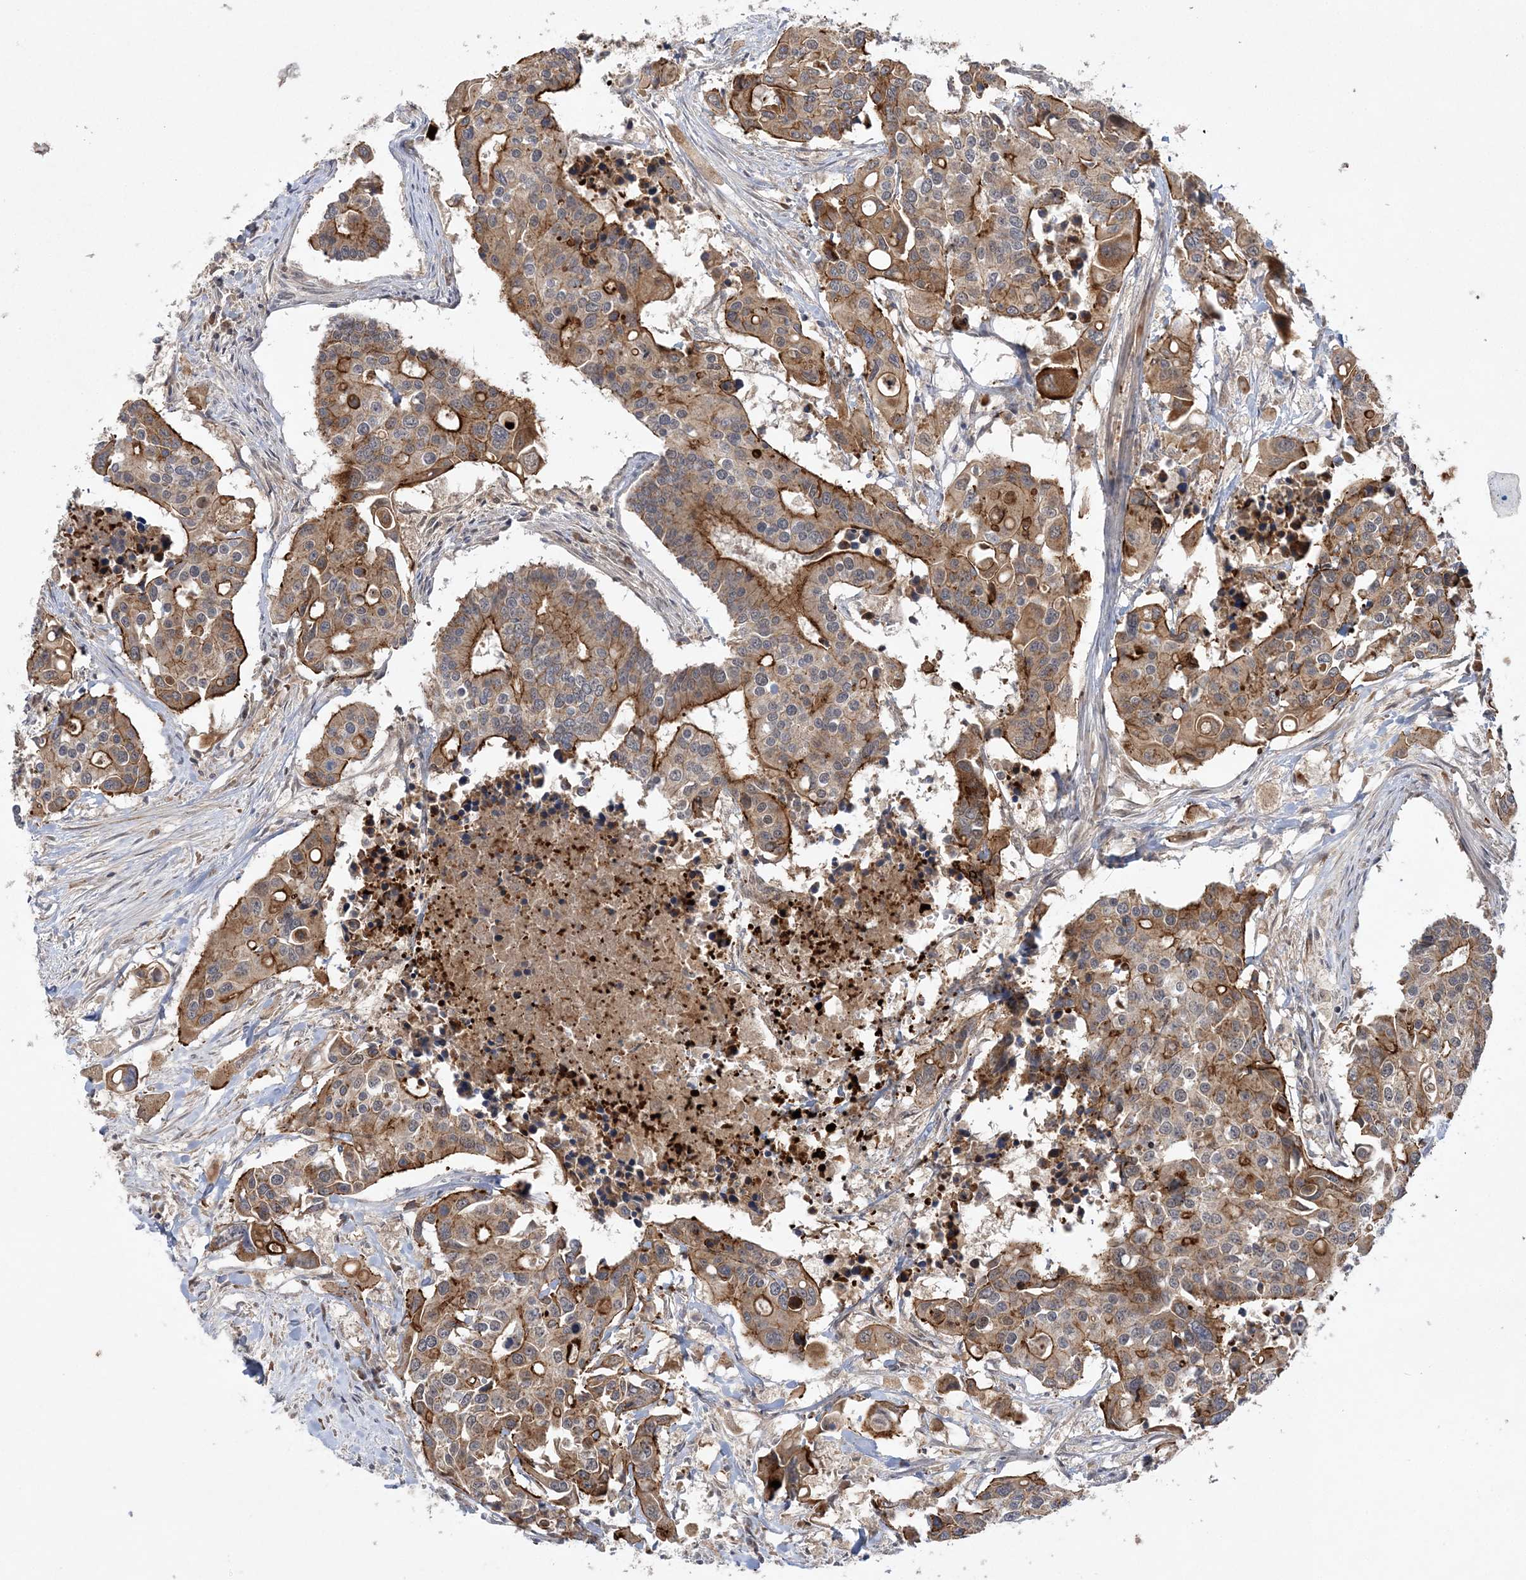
{"staining": {"intensity": "moderate", "quantity": ">75%", "location": "cytoplasmic/membranous"}, "tissue": "colorectal cancer", "cell_type": "Tumor cells", "image_type": "cancer", "snomed": [{"axis": "morphology", "description": "Adenocarcinoma, NOS"}, {"axis": "topography", "description": "Colon"}], "caption": "Immunohistochemistry (IHC) of human colorectal cancer (adenocarcinoma) displays medium levels of moderate cytoplasmic/membranous expression in approximately >75% of tumor cells.", "gene": "MMADHC", "patient": {"sex": "male", "age": 77}}